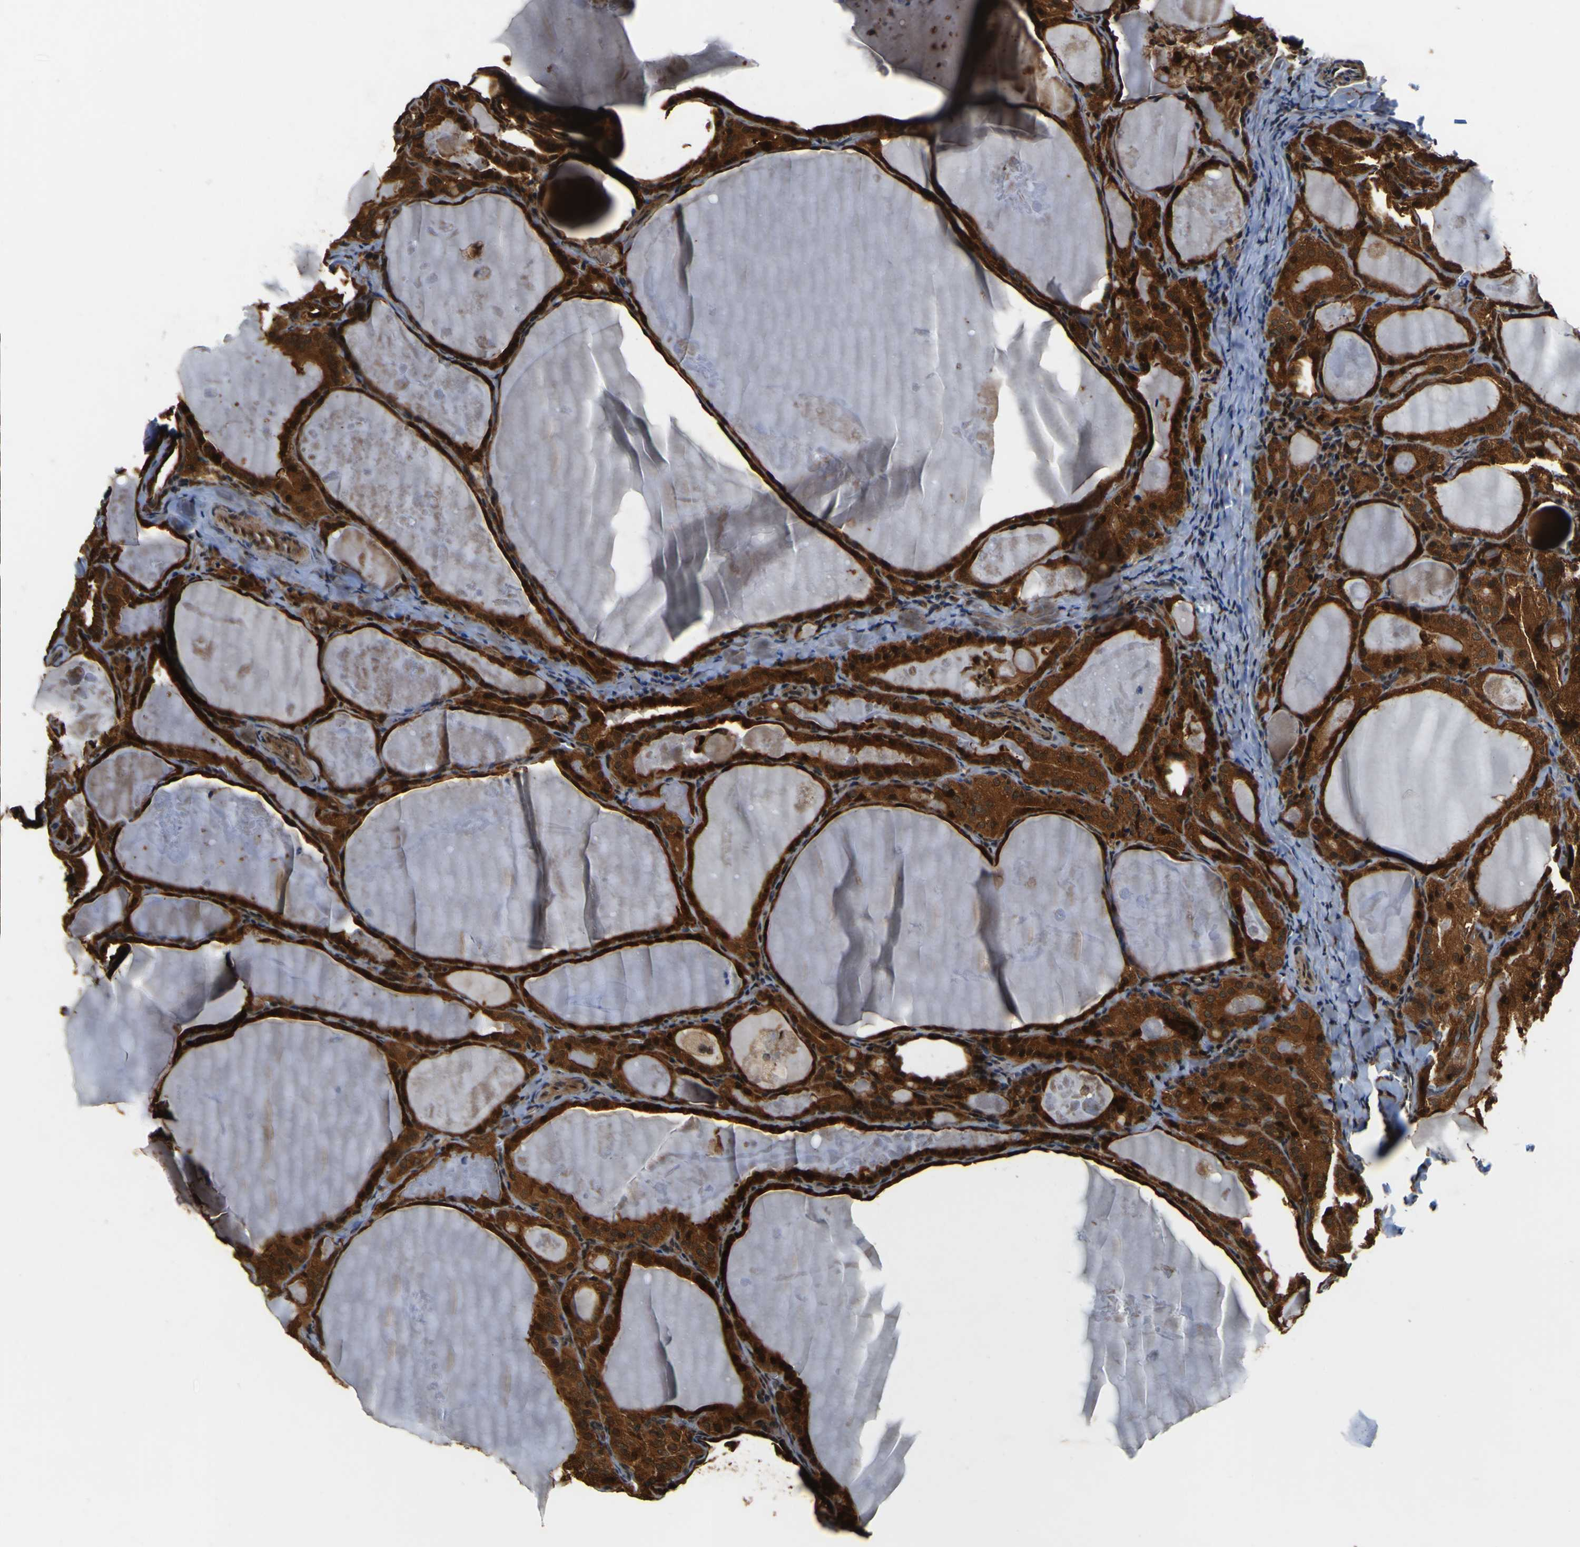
{"staining": {"intensity": "strong", "quantity": ">75%", "location": "cytoplasmic/membranous,nuclear"}, "tissue": "thyroid cancer", "cell_type": "Tumor cells", "image_type": "cancer", "snomed": [{"axis": "morphology", "description": "Papillary adenocarcinoma, NOS"}, {"axis": "topography", "description": "Thyroid gland"}], "caption": "Immunohistochemical staining of human thyroid papillary adenocarcinoma exhibits strong cytoplasmic/membranous and nuclear protein expression in about >75% of tumor cells.", "gene": "LRP4", "patient": {"sex": "female", "age": 42}}